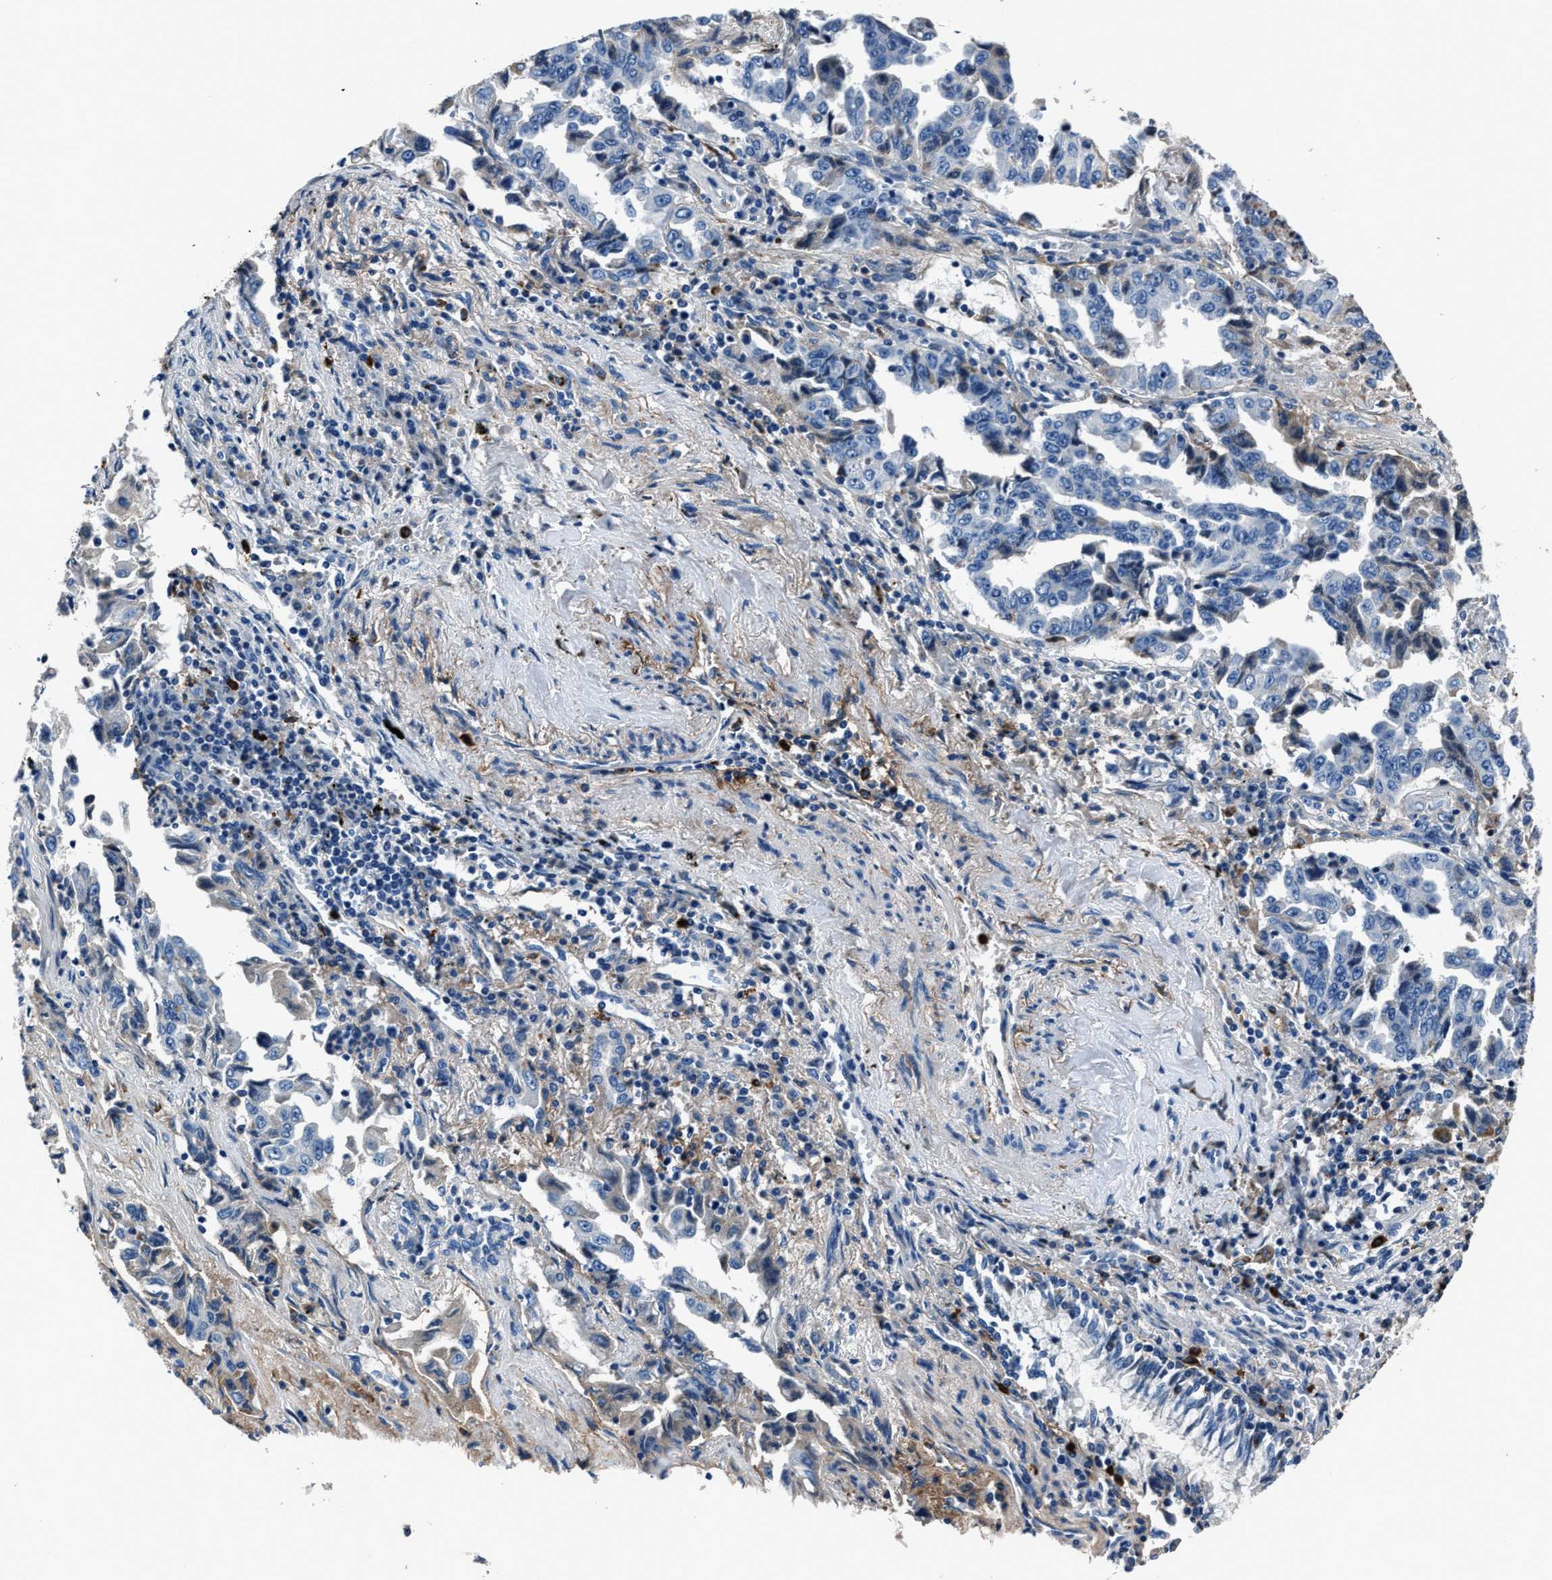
{"staining": {"intensity": "negative", "quantity": "none", "location": "none"}, "tissue": "lung cancer", "cell_type": "Tumor cells", "image_type": "cancer", "snomed": [{"axis": "morphology", "description": "Adenocarcinoma, NOS"}, {"axis": "topography", "description": "Lung"}], "caption": "Protein analysis of lung adenocarcinoma demonstrates no significant staining in tumor cells.", "gene": "FGL2", "patient": {"sex": "female", "age": 51}}